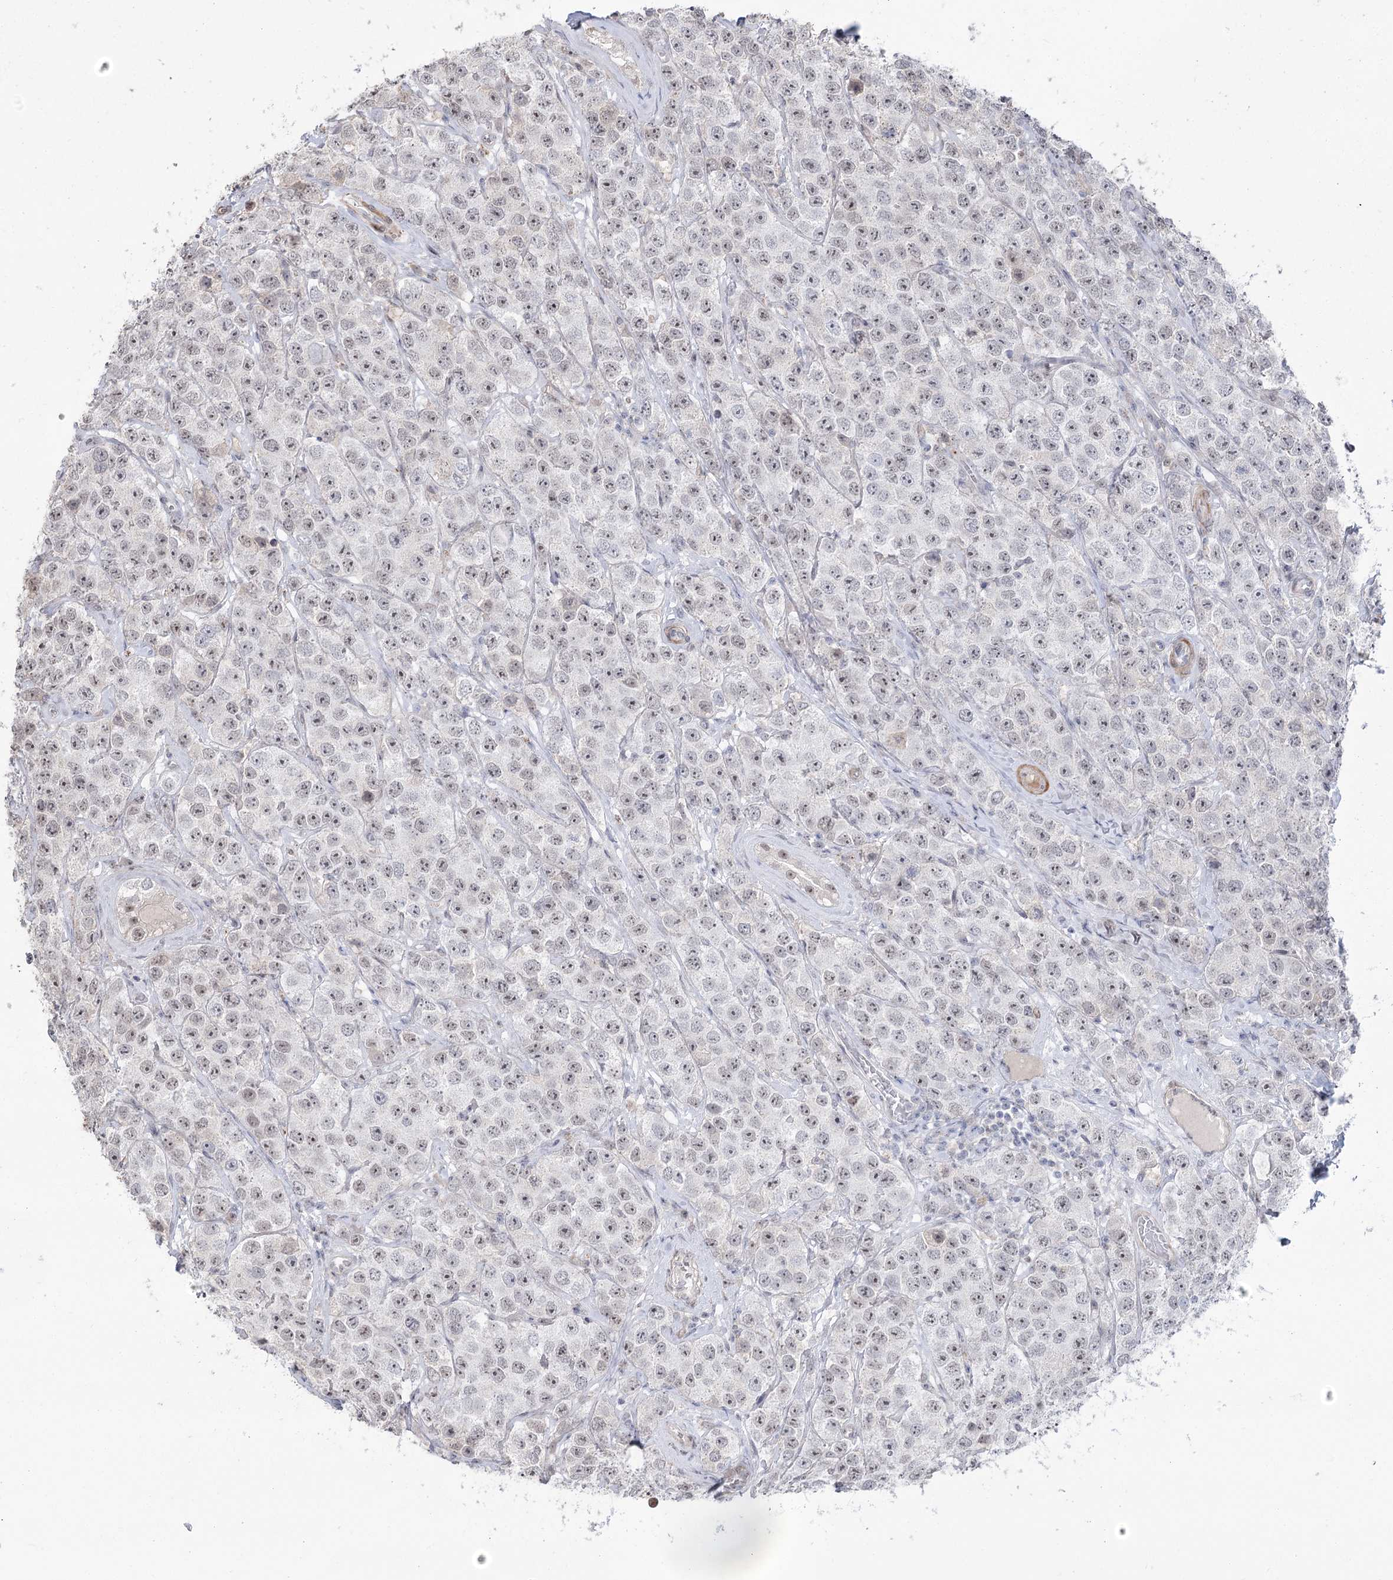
{"staining": {"intensity": "negative", "quantity": "none", "location": "none"}, "tissue": "testis cancer", "cell_type": "Tumor cells", "image_type": "cancer", "snomed": [{"axis": "morphology", "description": "Seminoma, NOS"}, {"axis": "topography", "description": "Testis"}], "caption": "The image demonstrates no significant expression in tumor cells of testis cancer.", "gene": "ZSCAN23", "patient": {"sex": "male", "age": 28}}